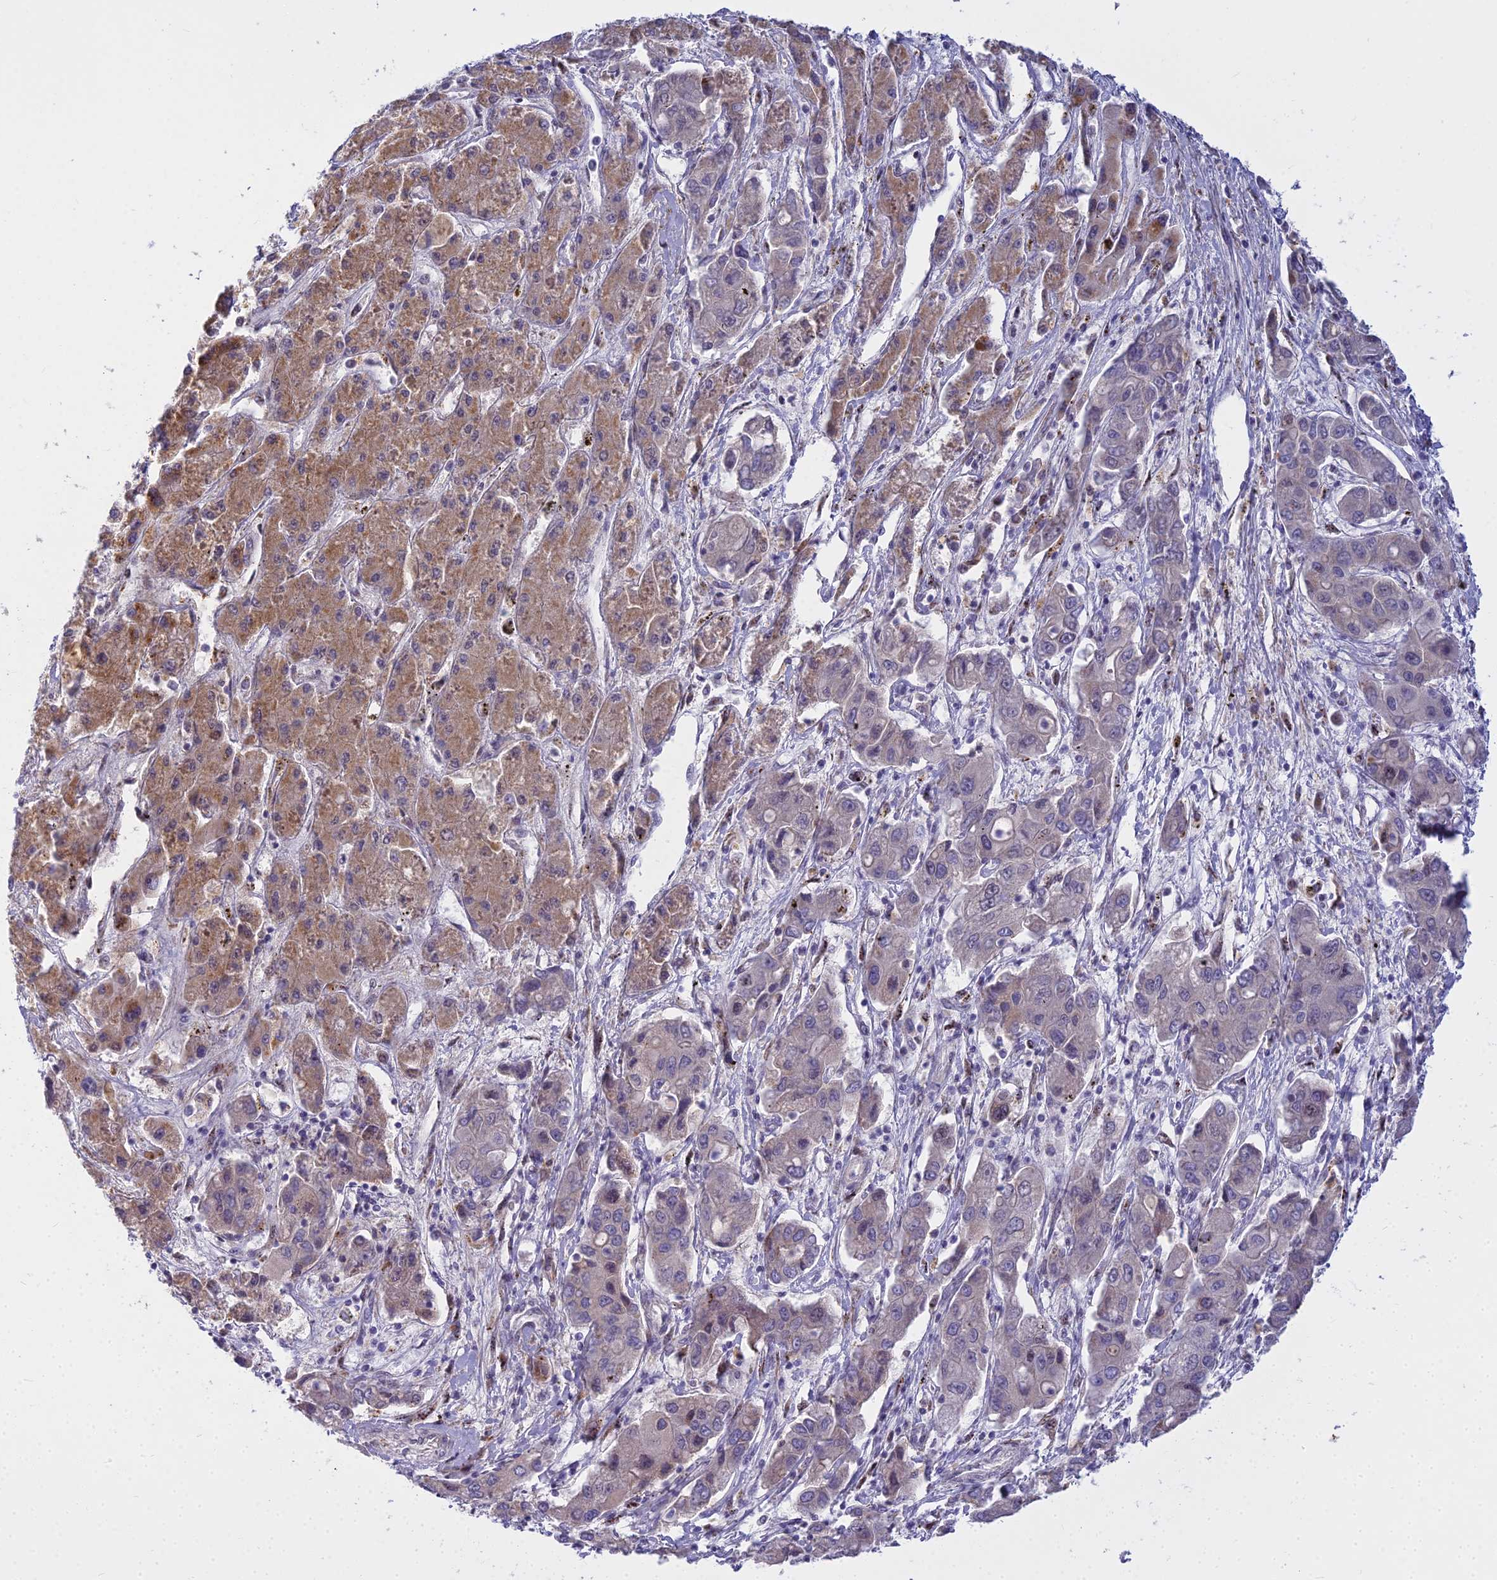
{"staining": {"intensity": "moderate", "quantity": "<25%", "location": "cytoplasmic/membranous"}, "tissue": "liver cancer", "cell_type": "Tumor cells", "image_type": "cancer", "snomed": [{"axis": "morphology", "description": "Cholangiocarcinoma"}, {"axis": "topography", "description": "Liver"}], "caption": "This photomicrograph exhibits liver cancer (cholangiocarcinoma) stained with immunohistochemistry (IHC) to label a protein in brown. The cytoplasmic/membranous of tumor cells show moderate positivity for the protein. Nuclei are counter-stained blue.", "gene": "WDPCP", "patient": {"sex": "male", "age": 67}}